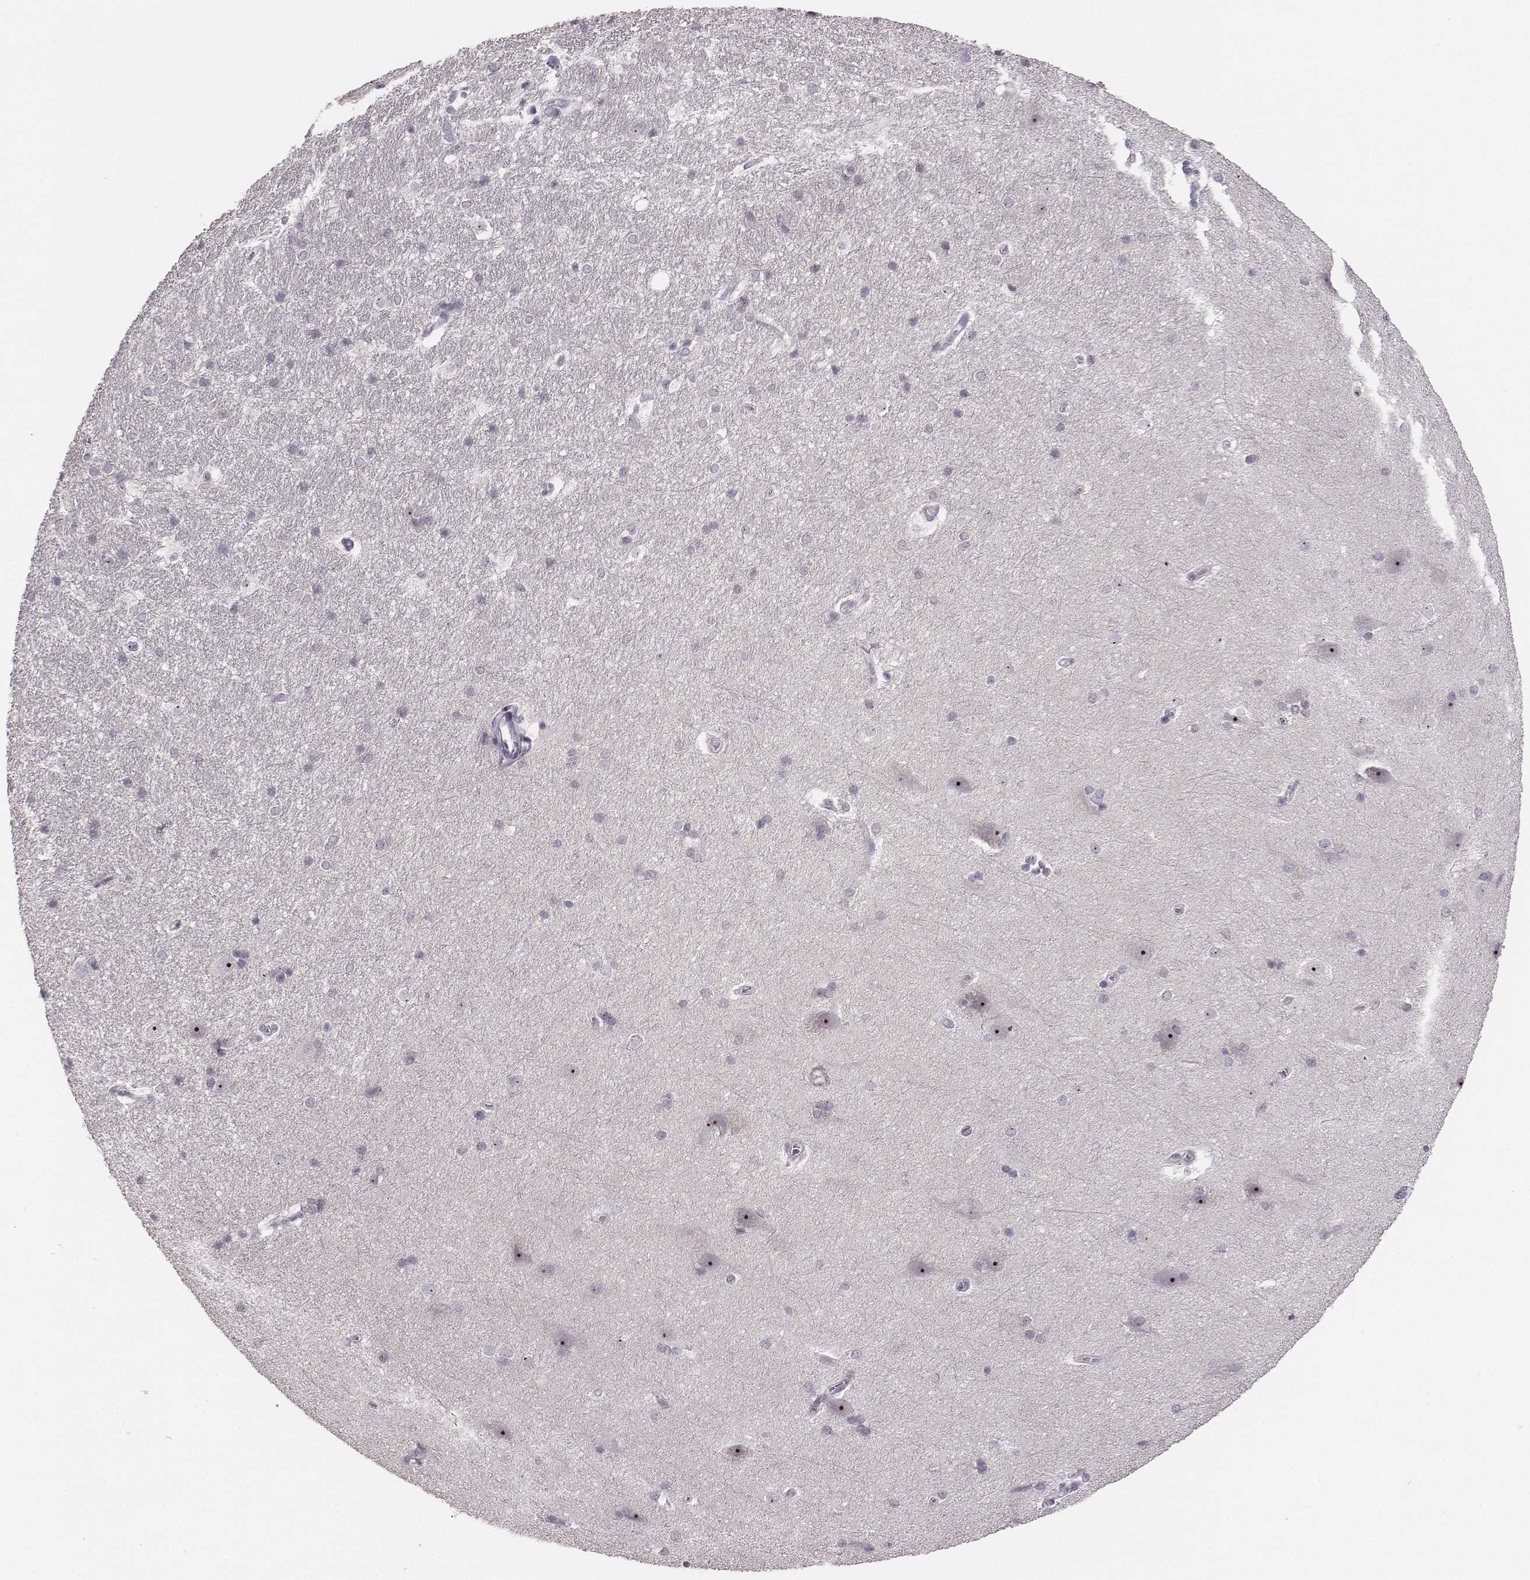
{"staining": {"intensity": "negative", "quantity": "none", "location": "none"}, "tissue": "hippocampus", "cell_type": "Glial cells", "image_type": "normal", "snomed": [{"axis": "morphology", "description": "Normal tissue, NOS"}, {"axis": "topography", "description": "Cerebral cortex"}, {"axis": "topography", "description": "Hippocampus"}], "caption": "IHC of normal hippocampus exhibits no expression in glial cells.", "gene": "NIFK", "patient": {"sex": "female", "age": 19}}